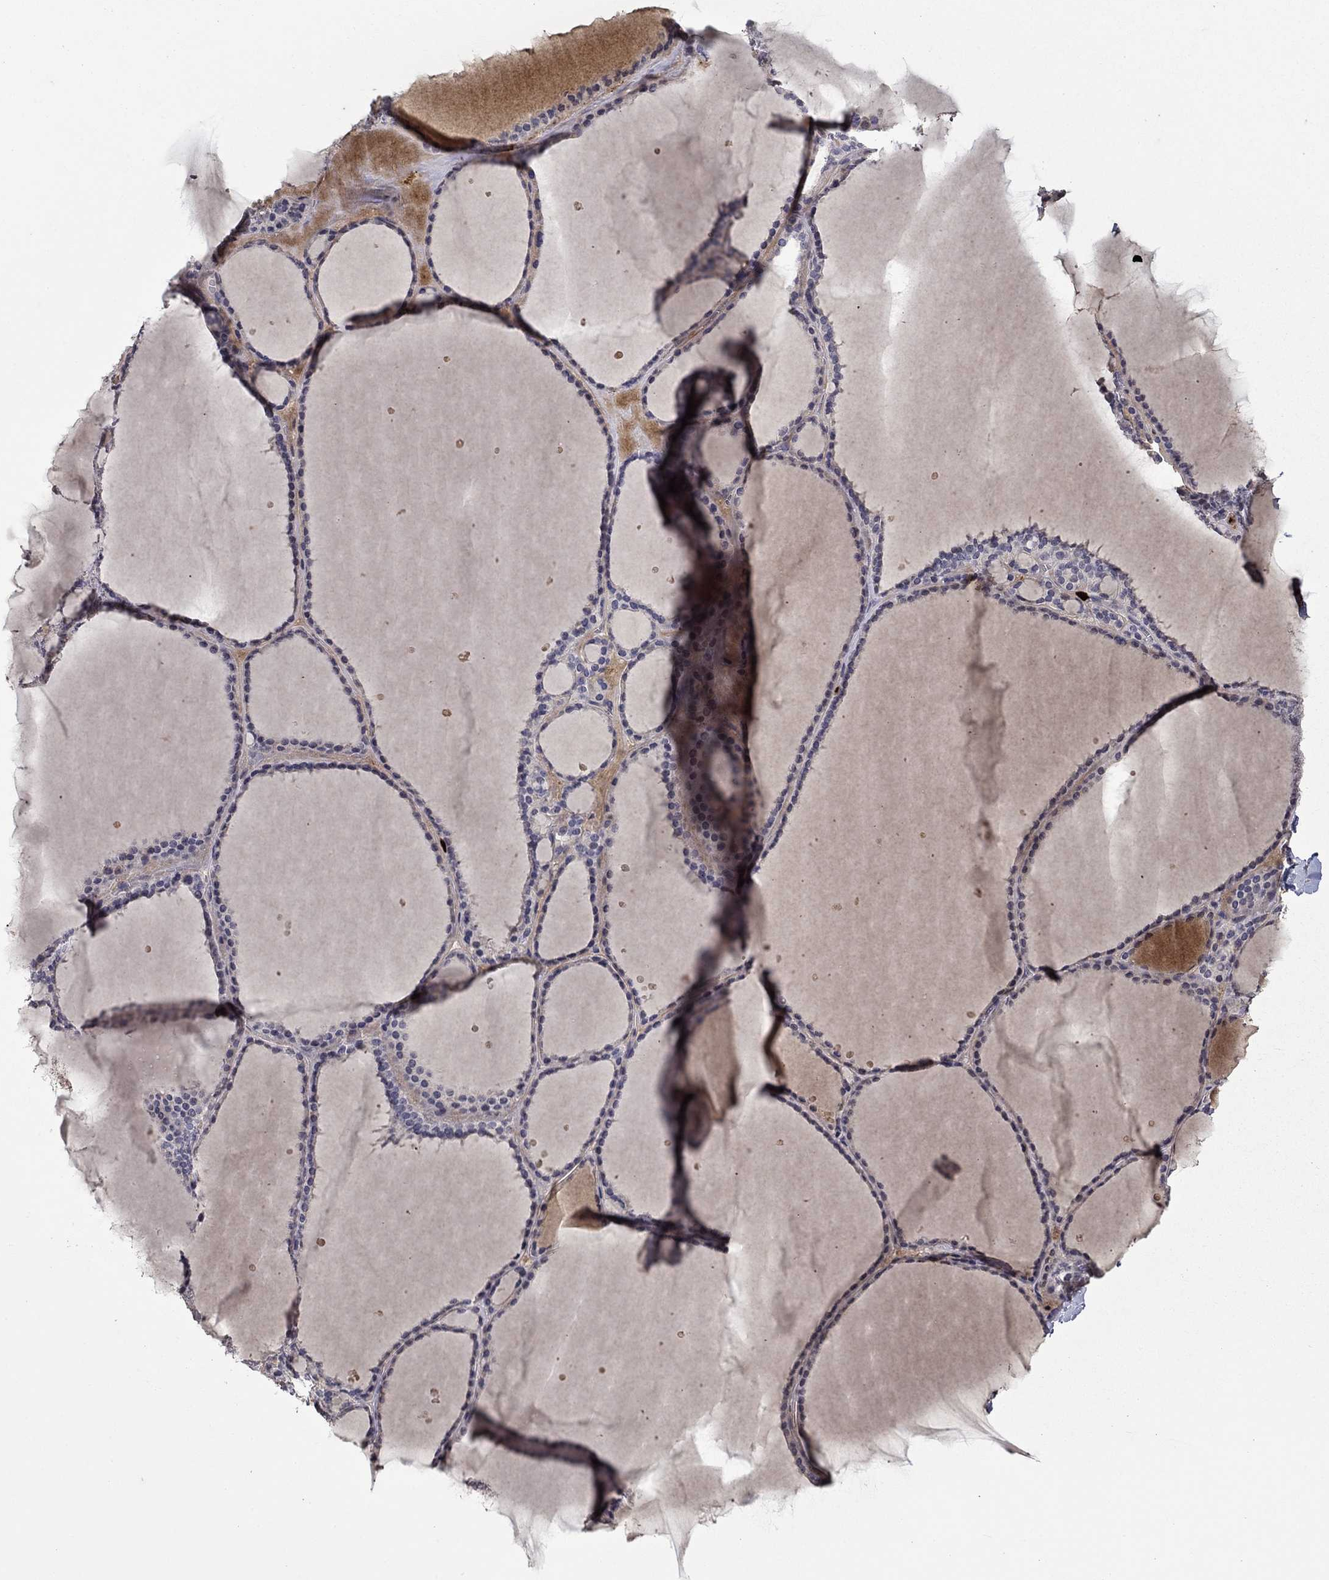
{"staining": {"intensity": "negative", "quantity": "none", "location": "none"}, "tissue": "thyroid gland", "cell_type": "Glandular cells", "image_type": "normal", "snomed": [{"axis": "morphology", "description": "Normal tissue, NOS"}, {"axis": "topography", "description": "Thyroid gland"}], "caption": "The histopathology image displays no staining of glandular cells in normal thyroid gland. (DAB immunohistochemistry (IHC) with hematoxylin counter stain).", "gene": "SATB1", "patient": {"sex": "male", "age": 63}}